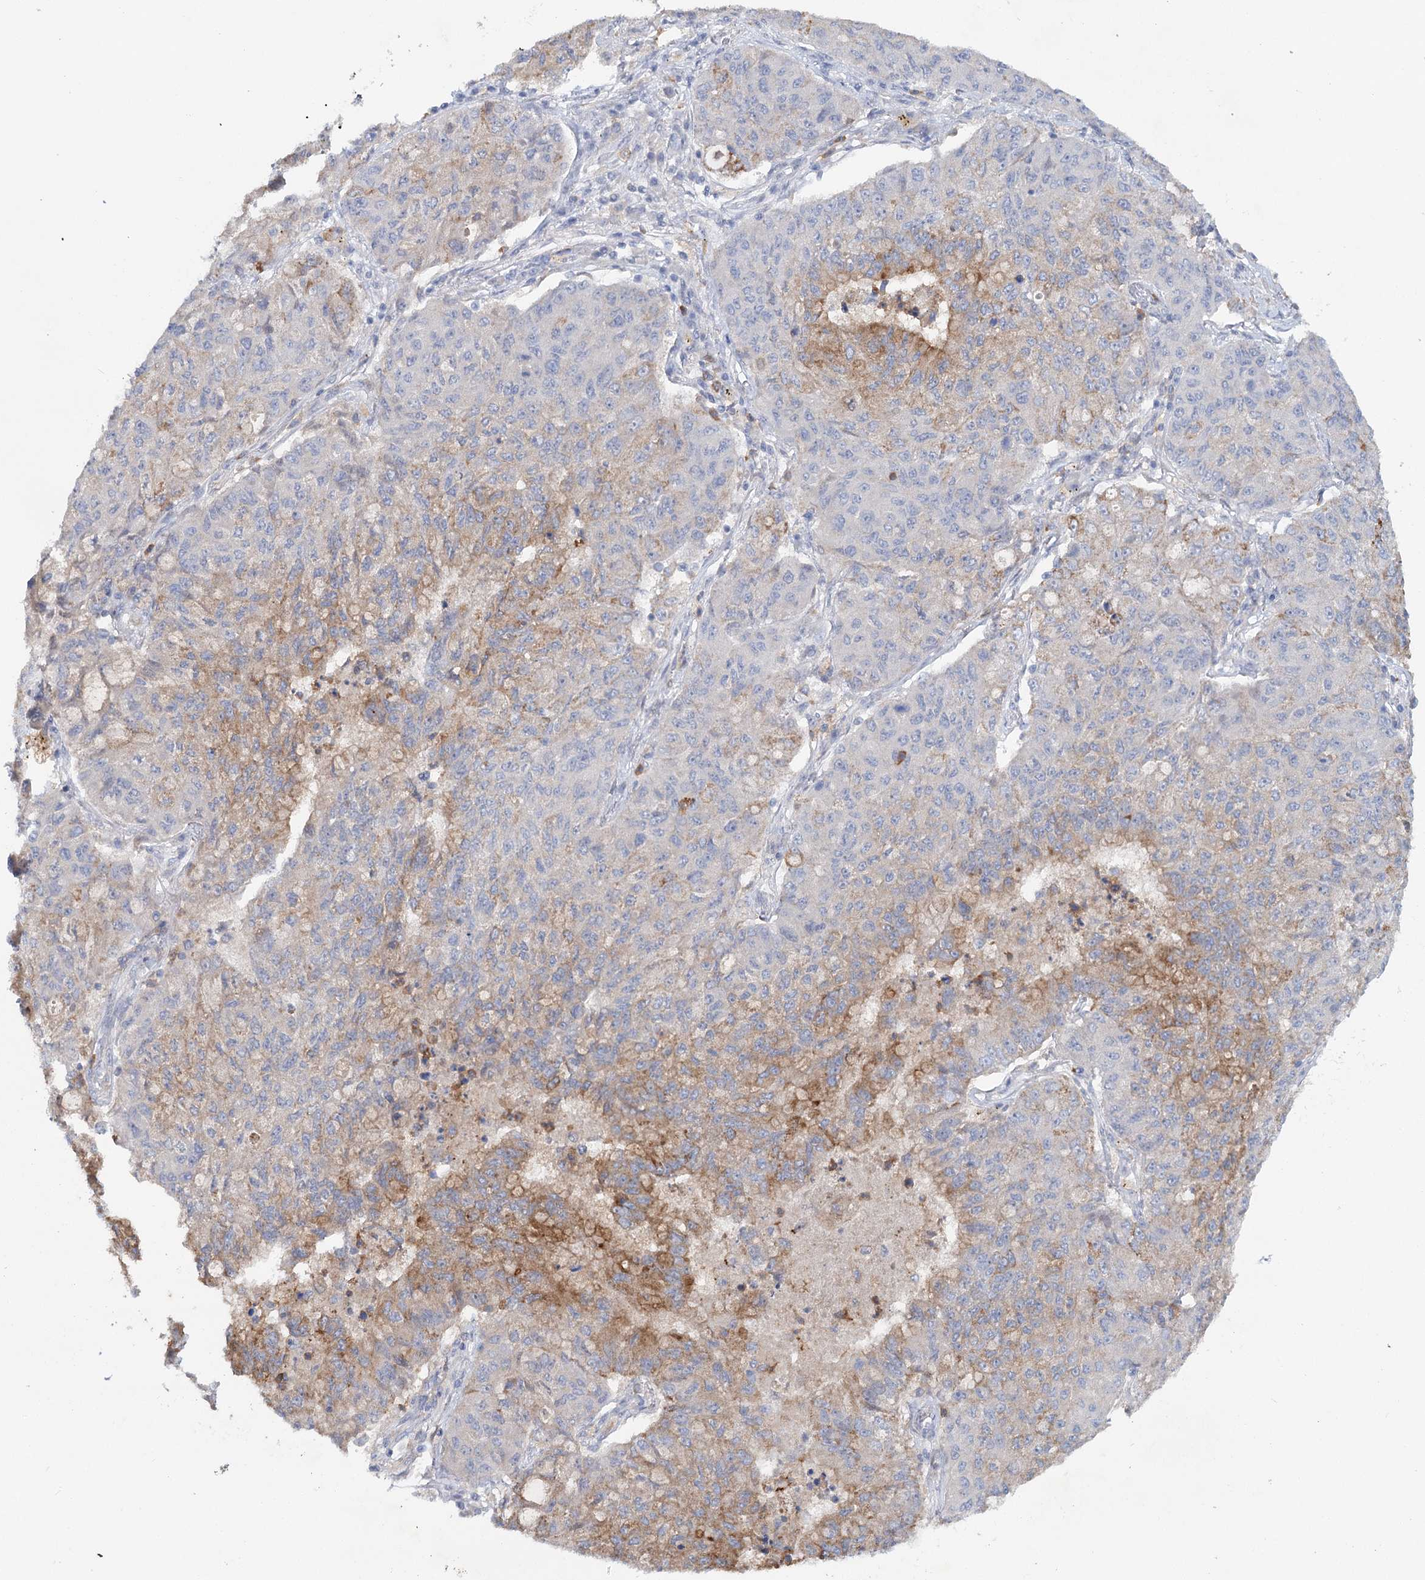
{"staining": {"intensity": "moderate", "quantity": "25%-75%", "location": "cytoplasmic/membranous"}, "tissue": "lung cancer", "cell_type": "Tumor cells", "image_type": "cancer", "snomed": [{"axis": "morphology", "description": "Squamous cell carcinoma, NOS"}, {"axis": "topography", "description": "Lung"}], "caption": "A histopathology image showing moderate cytoplasmic/membranous expression in approximately 25%-75% of tumor cells in lung cancer, as visualized by brown immunohistochemical staining.", "gene": "ALDH3B1", "patient": {"sex": "male", "age": 74}}